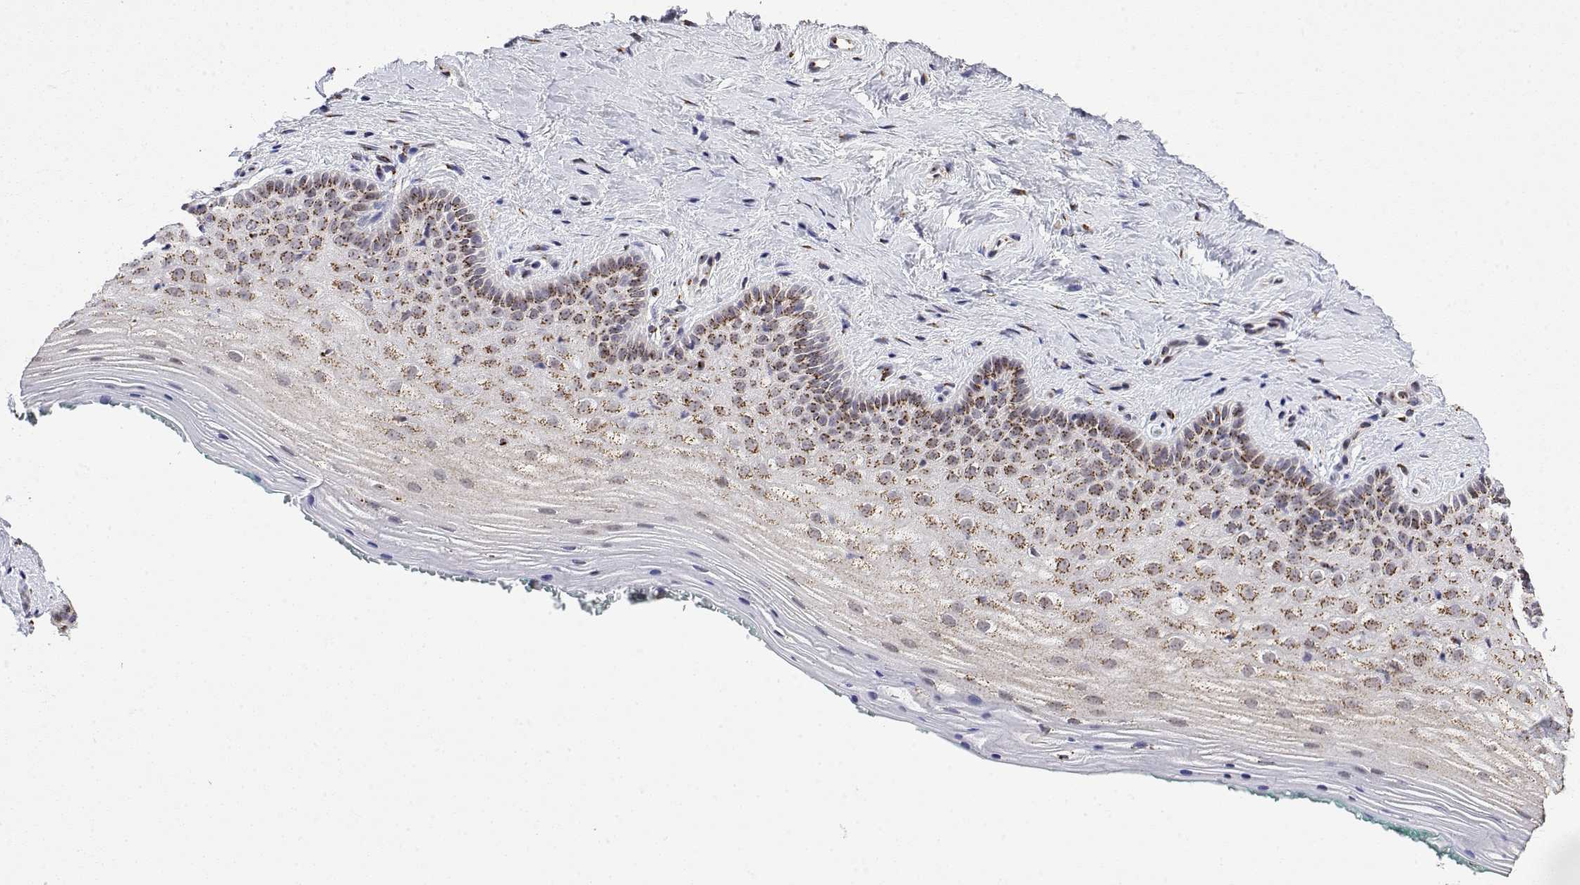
{"staining": {"intensity": "moderate", "quantity": ">75%", "location": "cytoplasmic/membranous"}, "tissue": "vagina", "cell_type": "Squamous epithelial cells", "image_type": "normal", "snomed": [{"axis": "morphology", "description": "Normal tissue, NOS"}, {"axis": "topography", "description": "Vagina"}], "caption": "About >75% of squamous epithelial cells in normal human vagina reveal moderate cytoplasmic/membranous protein positivity as visualized by brown immunohistochemical staining.", "gene": "YIPF3", "patient": {"sex": "female", "age": 45}}